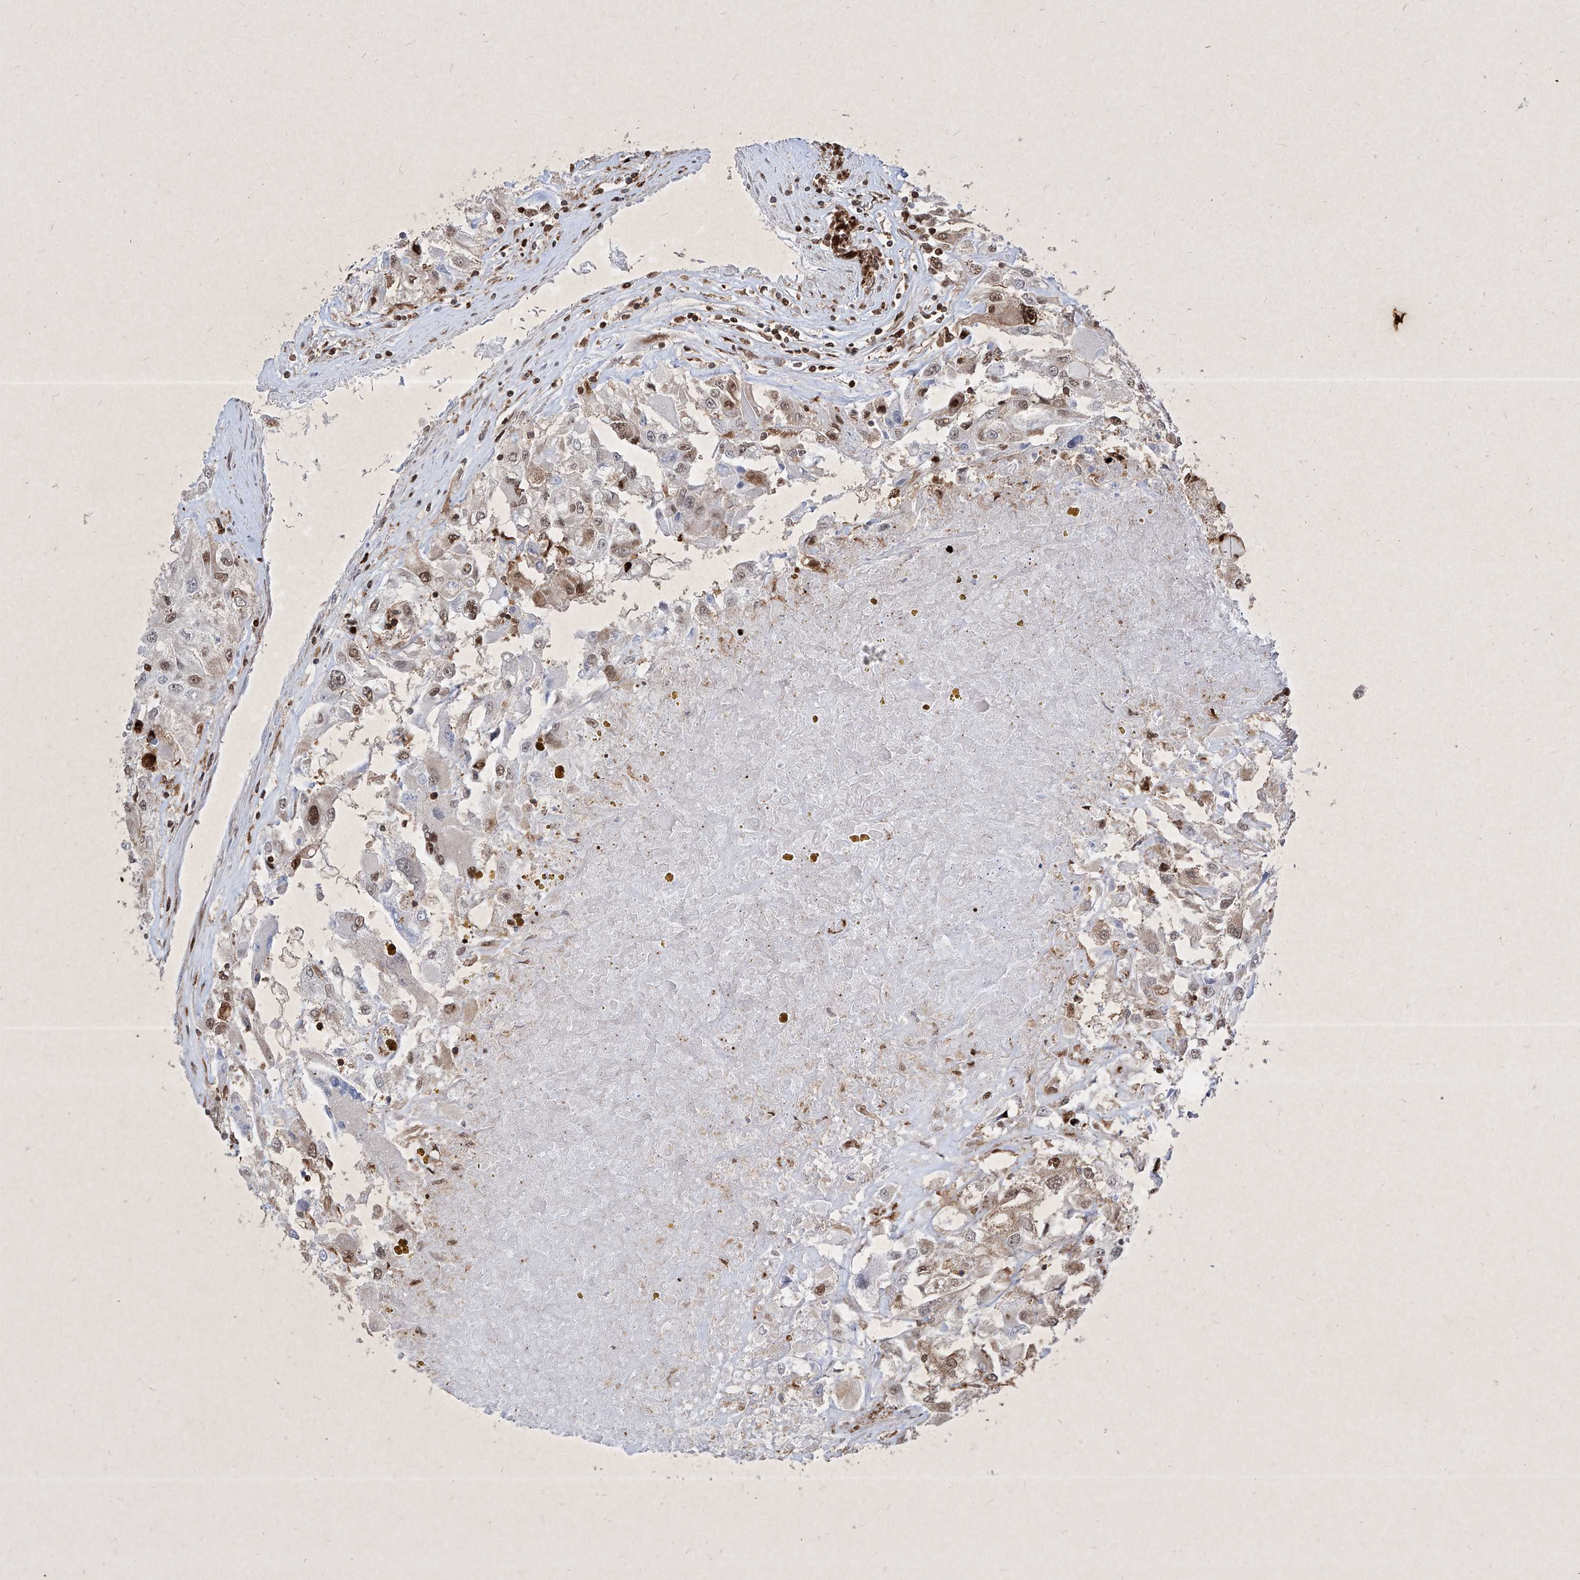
{"staining": {"intensity": "moderate", "quantity": "25%-75%", "location": "cytoplasmic/membranous,nuclear"}, "tissue": "renal cancer", "cell_type": "Tumor cells", "image_type": "cancer", "snomed": [{"axis": "morphology", "description": "Adenocarcinoma, NOS"}, {"axis": "topography", "description": "Kidney"}], "caption": "Immunohistochemistry staining of adenocarcinoma (renal), which exhibits medium levels of moderate cytoplasmic/membranous and nuclear positivity in about 25%-75% of tumor cells indicating moderate cytoplasmic/membranous and nuclear protein staining. The staining was performed using DAB (3,3'-diaminobenzidine) (brown) for protein detection and nuclei were counterstained in hematoxylin (blue).", "gene": "PSMB10", "patient": {"sex": "female", "age": 52}}